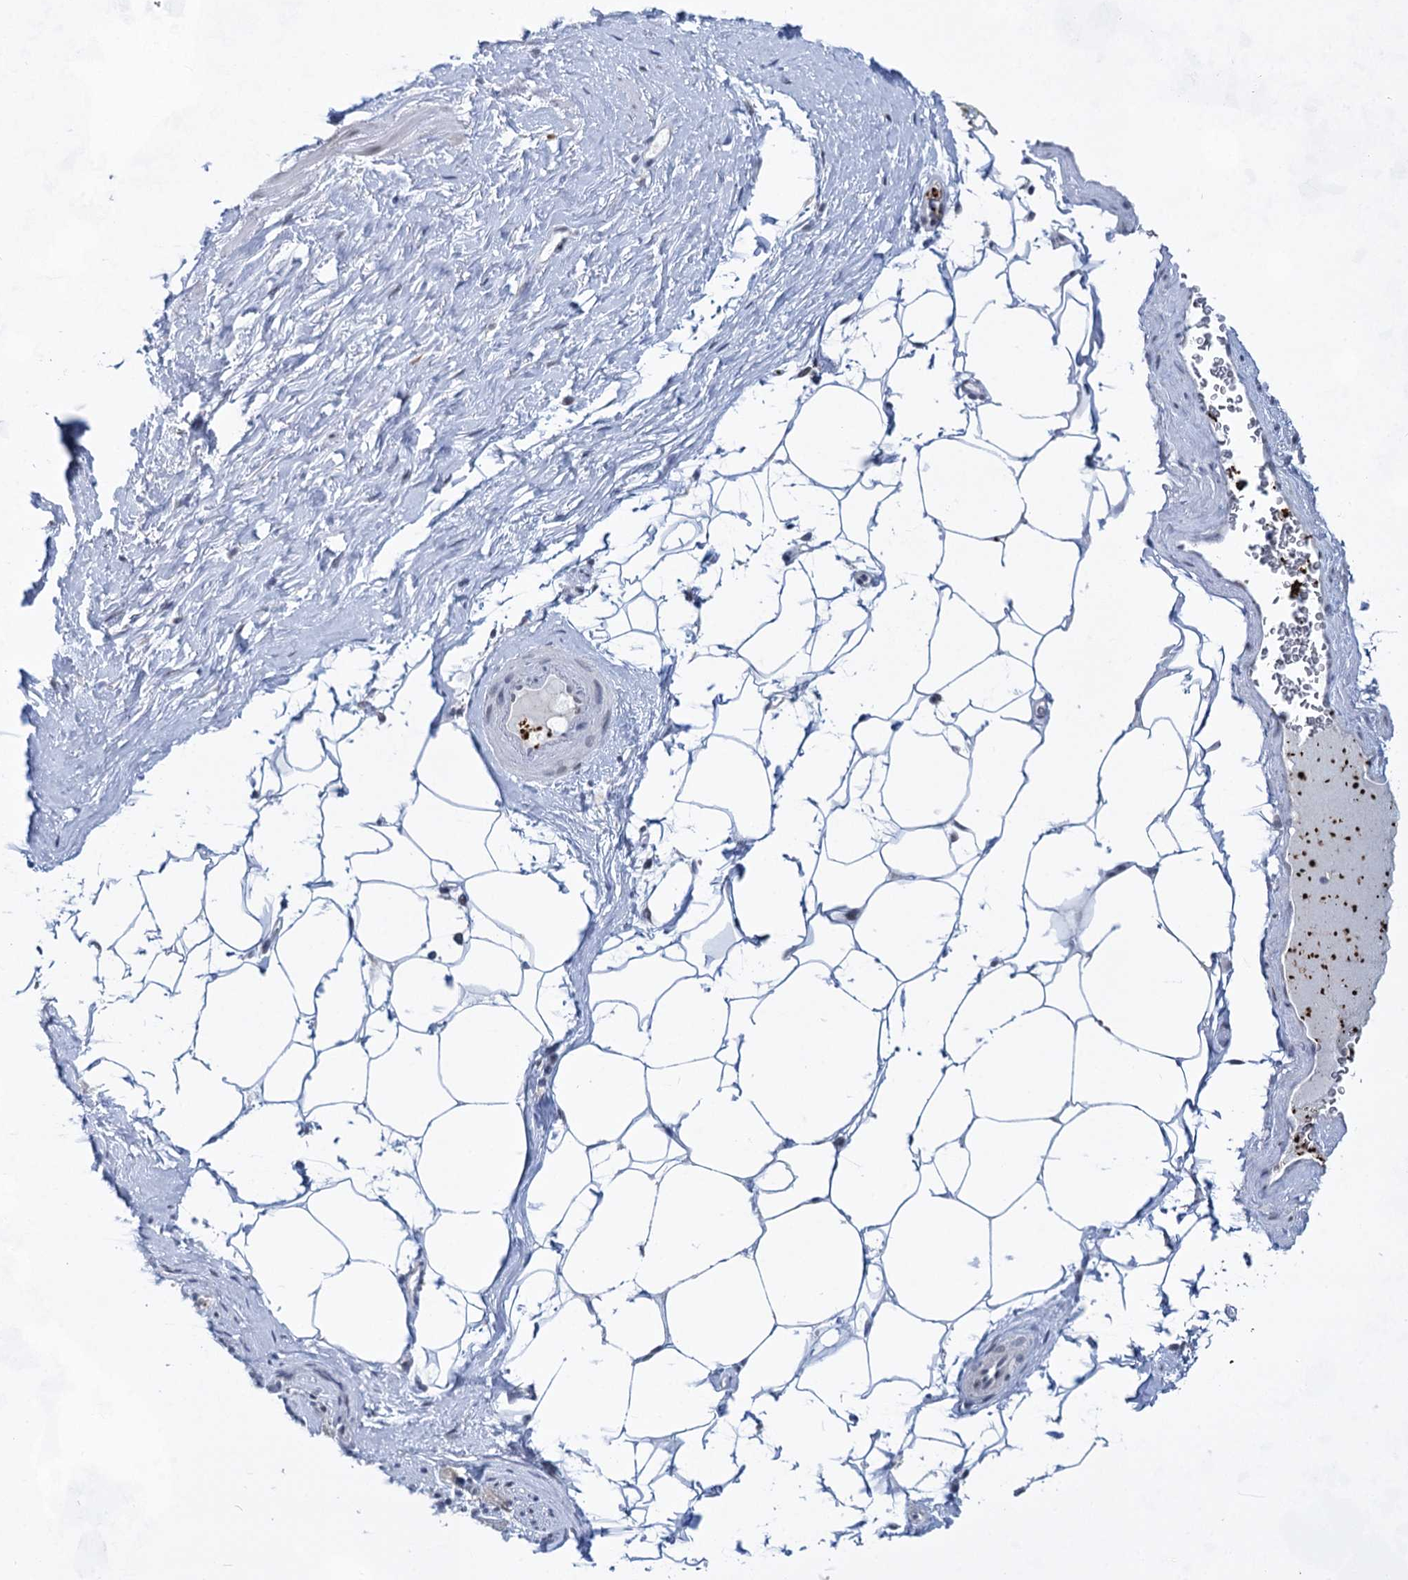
{"staining": {"intensity": "negative", "quantity": "none", "location": "none"}, "tissue": "adipose tissue", "cell_type": "Adipocytes", "image_type": "normal", "snomed": [{"axis": "morphology", "description": "Normal tissue, NOS"}, {"axis": "morphology", "description": "Adenocarcinoma, Low grade"}, {"axis": "topography", "description": "Prostate"}, {"axis": "topography", "description": "Peripheral nerve tissue"}], "caption": "The photomicrograph reveals no staining of adipocytes in benign adipose tissue.", "gene": "MON2", "patient": {"sex": "male", "age": 63}}